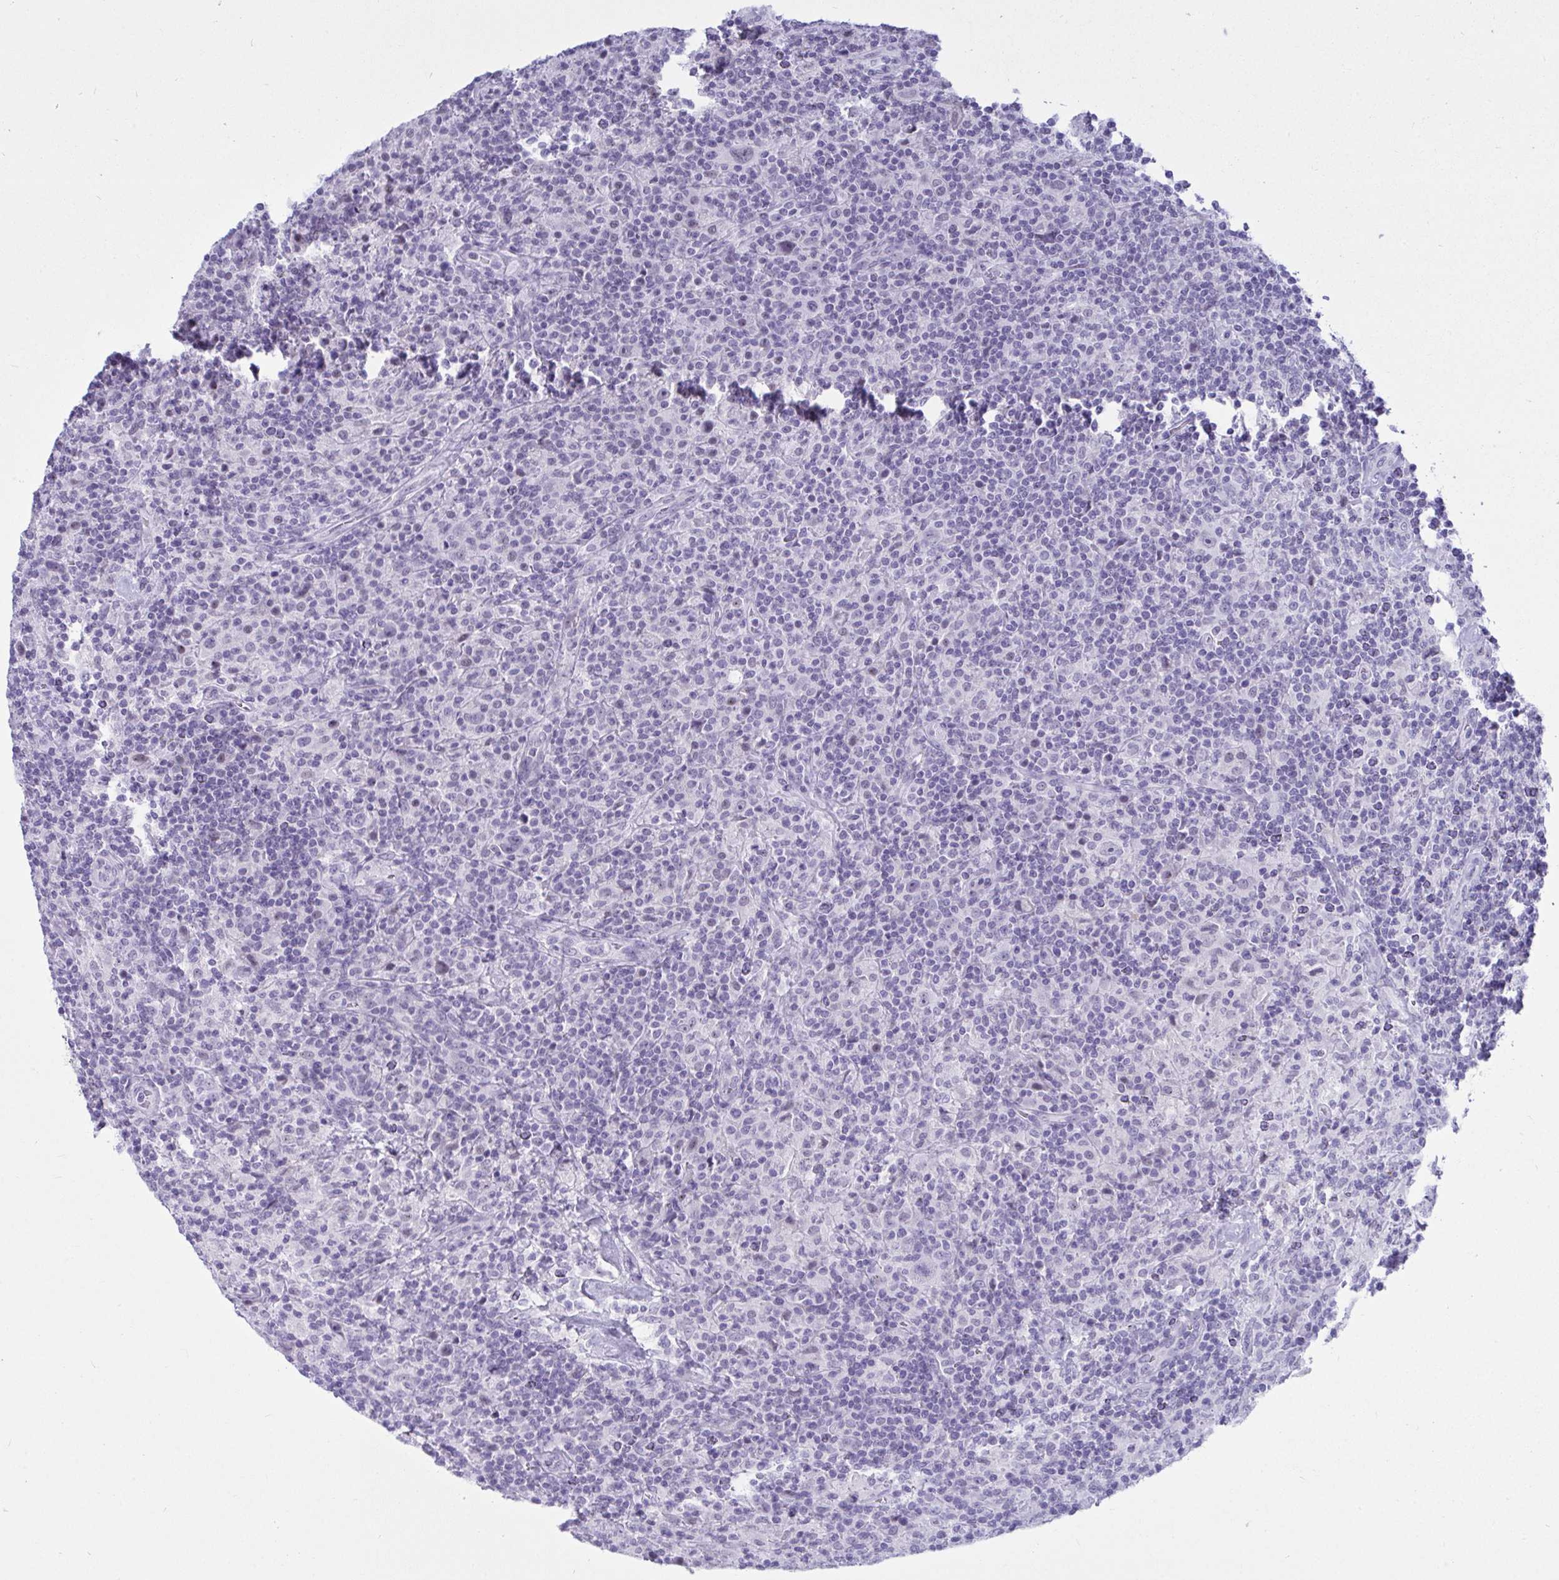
{"staining": {"intensity": "negative", "quantity": "none", "location": "none"}, "tissue": "lymphoma", "cell_type": "Tumor cells", "image_type": "cancer", "snomed": [{"axis": "morphology", "description": "Hodgkin's disease, NOS"}, {"axis": "topography", "description": "Lymph node"}], "caption": "Tumor cells show no significant positivity in lymphoma.", "gene": "OR5F1", "patient": {"sex": "male", "age": 70}}